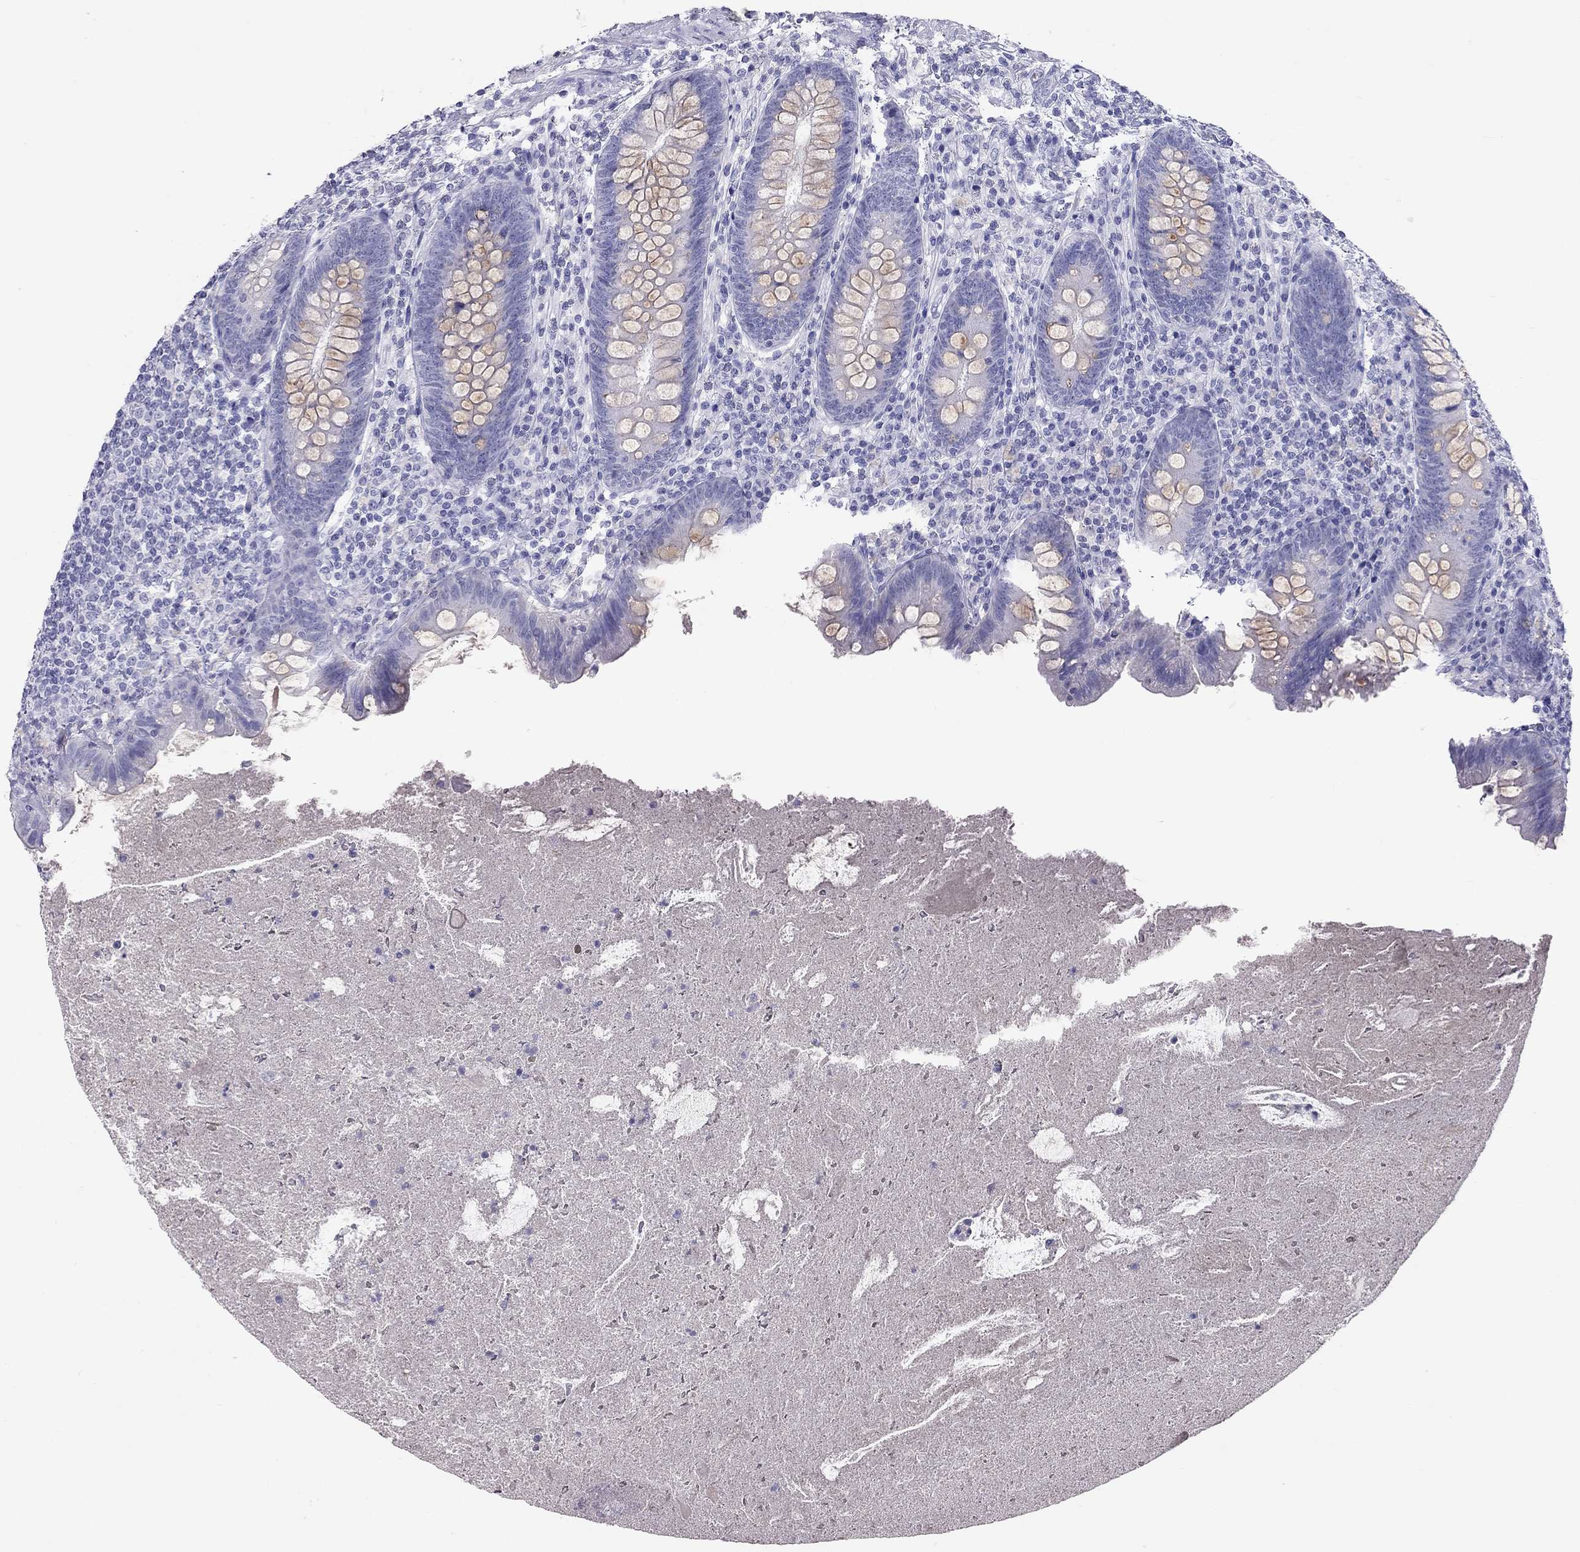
{"staining": {"intensity": "weak", "quantity": "25%-75%", "location": "cytoplasmic/membranous"}, "tissue": "appendix", "cell_type": "Glandular cells", "image_type": "normal", "snomed": [{"axis": "morphology", "description": "Normal tissue, NOS"}, {"axis": "topography", "description": "Appendix"}], "caption": "Benign appendix shows weak cytoplasmic/membranous positivity in about 25%-75% of glandular cells, visualized by immunohistochemistry. Ihc stains the protein of interest in brown and the nuclei are stained blue.", "gene": "KLRG1", "patient": {"sex": "male", "age": 47}}